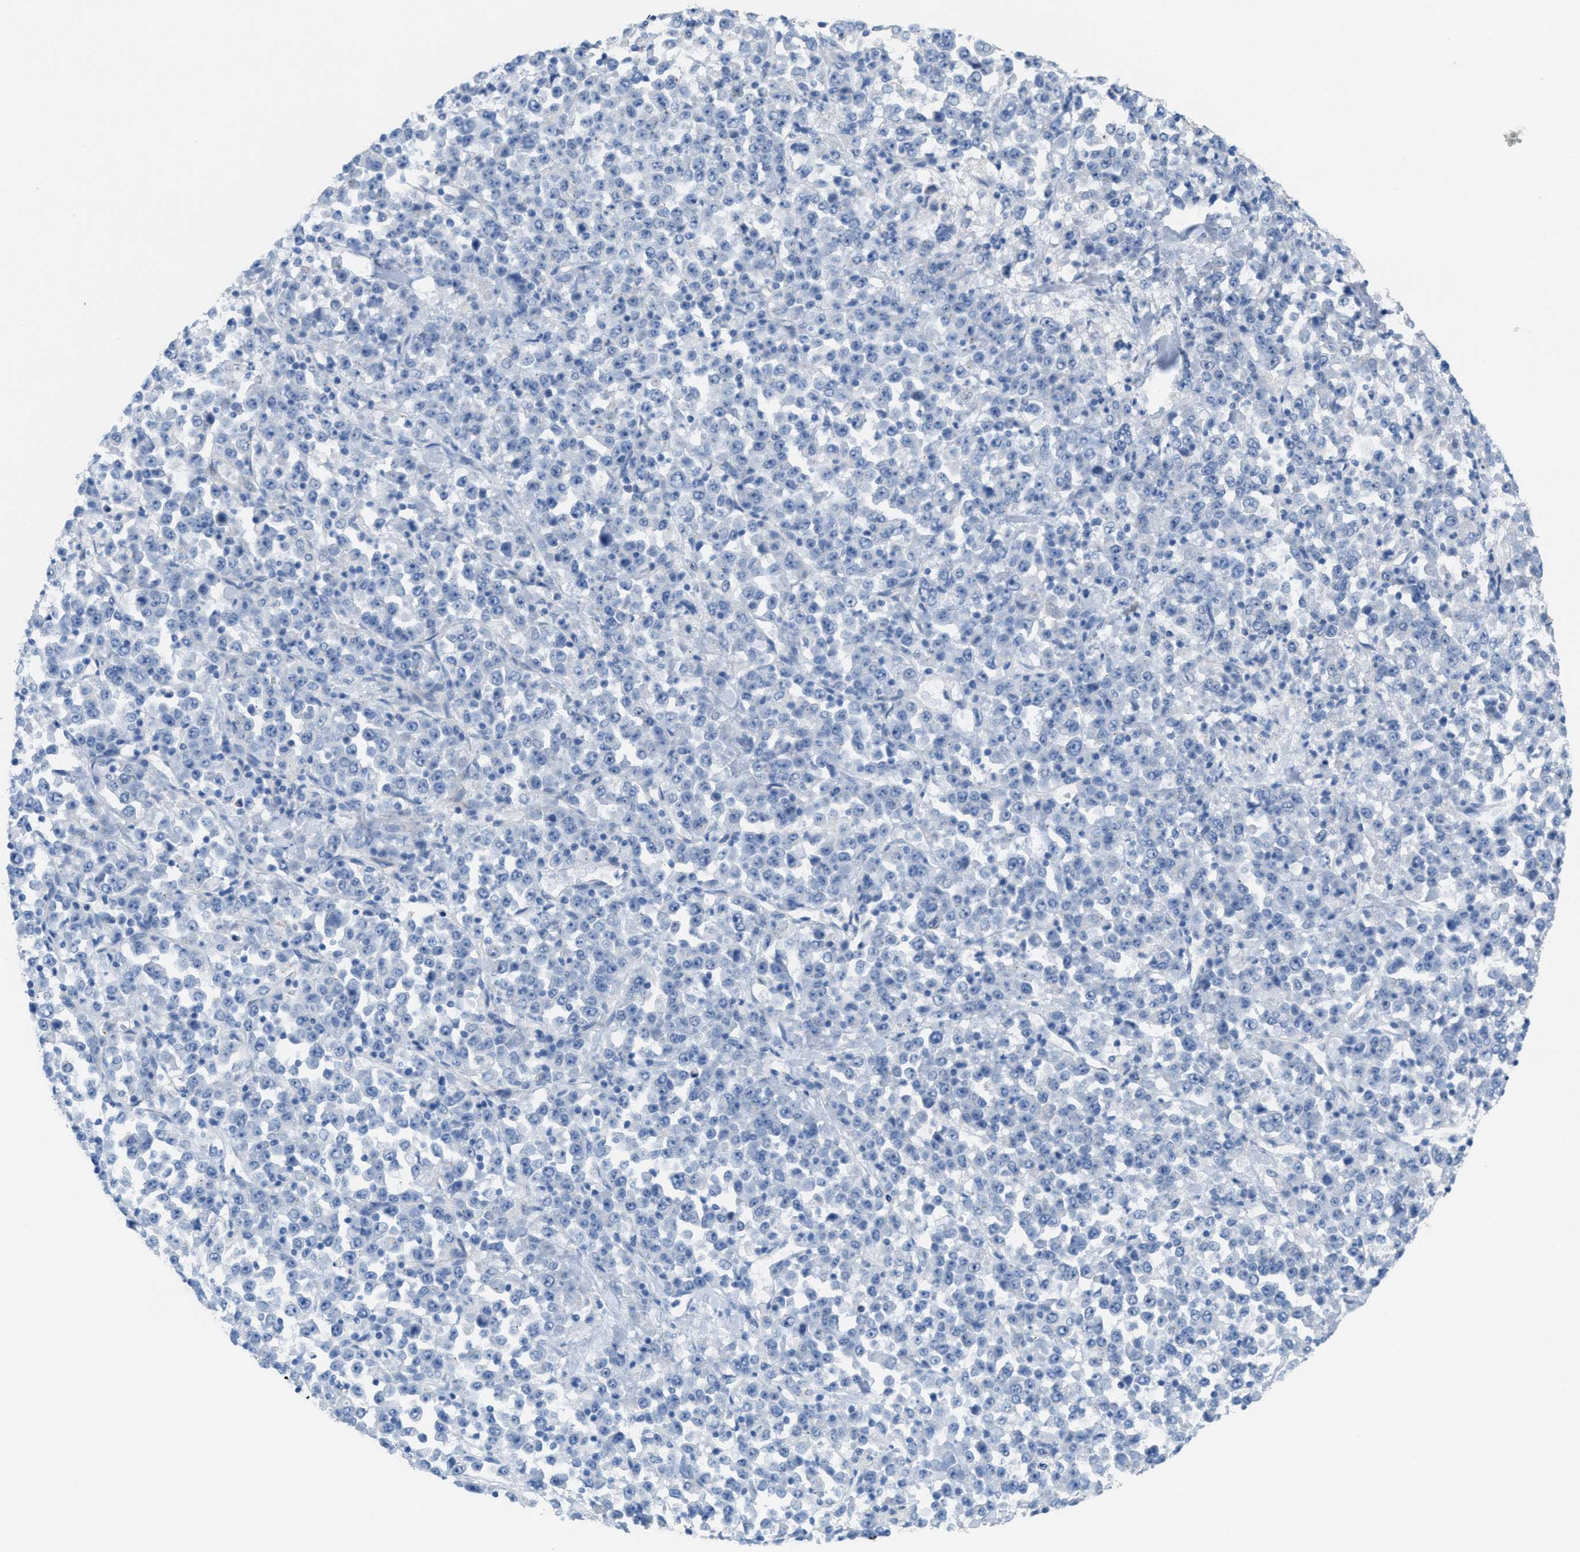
{"staining": {"intensity": "negative", "quantity": "none", "location": "none"}, "tissue": "stomach cancer", "cell_type": "Tumor cells", "image_type": "cancer", "snomed": [{"axis": "morphology", "description": "Normal tissue, NOS"}, {"axis": "morphology", "description": "Adenocarcinoma, NOS"}, {"axis": "topography", "description": "Stomach, upper"}, {"axis": "topography", "description": "Stomach"}], "caption": "Immunohistochemical staining of human stomach cancer (adenocarcinoma) exhibits no significant staining in tumor cells.", "gene": "MPP3", "patient": {"sex": "male", "age": 59}}